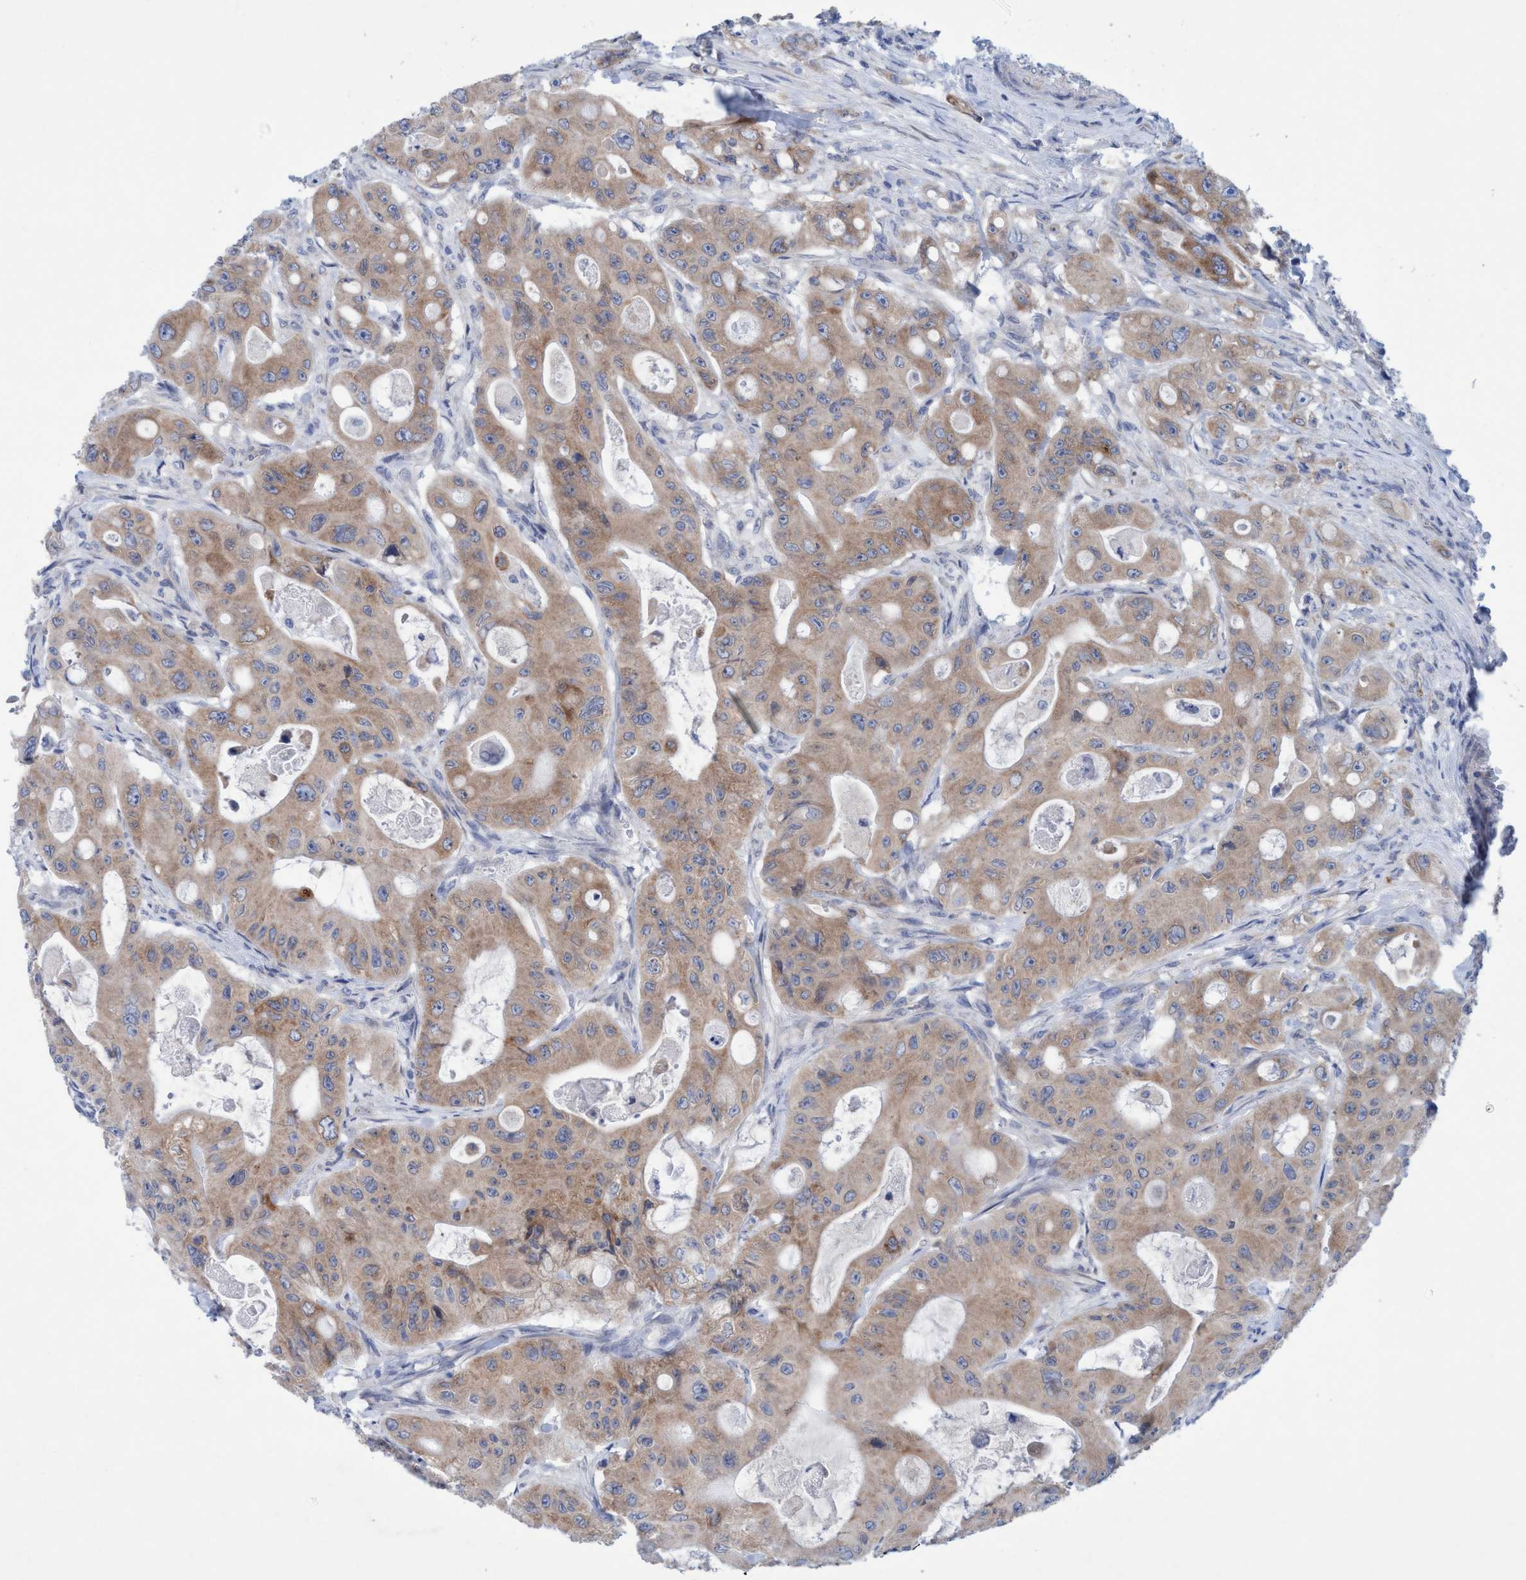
{"staining": {"intensity": "moderate", "quantity": ">75%", "location": "cytoplasmic/membranous"}, "tissue": "colorectal cancer", "cell_type": "Tumor cells", "image_type": "cancer", "snomed": [{"axis": "morphology", "description": "Adenocarcinoma, NOS"}, {"axis": "topography", "description": "Colon"}], "caption": "A micrograph of human colorectal cancer (adenocarcinoma) stained for a protein shows moderate cytoplasmic/membranous brown staining in tumor cells.", "gene": "RSAD1", "patient": {"sex": "female", "age": 46}}